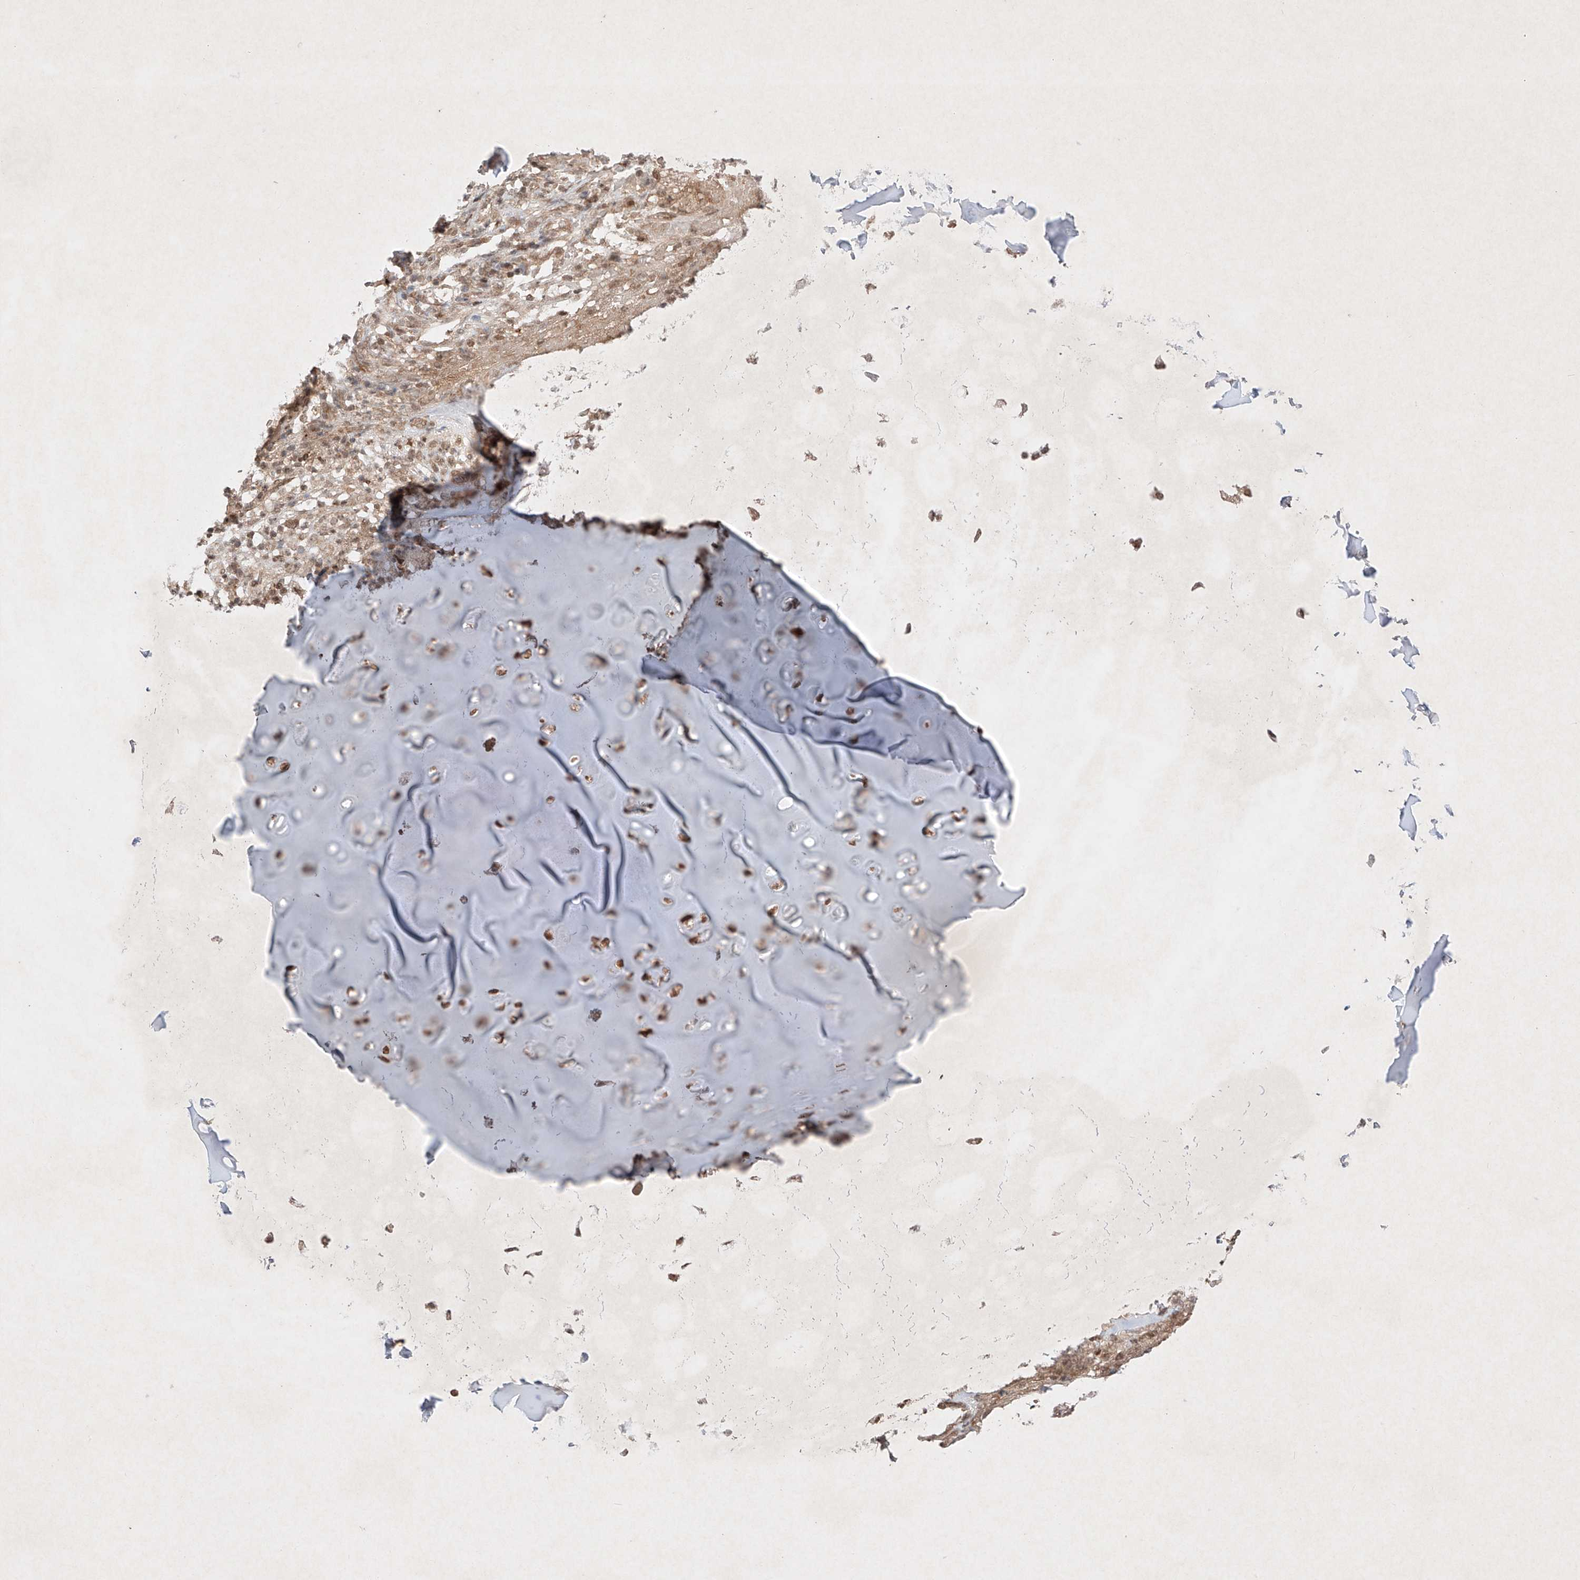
{"staining": {"intensity": "weak", "quantity": "25%-75%", "location": "cytoplasmic/membranous"}, "tissue": "adipose tissue", "cell_type": "Adipocytes", "image_type": "normal", "snomed": [{"axis": "morphology", "description": "Normal tissue, NOS"}, {"axis": "morphology", "description": "Basal cell carcinoma"}, {"axis": "topography", "description": "Cartilage tissue"}, {"axis": "topography", "description": "Nasopharynx"}, {"axis": "topography", "description": "Oral tissue"}], "caption": "The photomicrograph shows a brown stain indicating the presence of a protein in the cytoplasmic/membranous of adipocytes in adipose tissue. (brown staining indicates protein expression, while blue staining denotes nuclei).", "gene": "RNF31", "patient": {"sex": "female", "age": 77}}